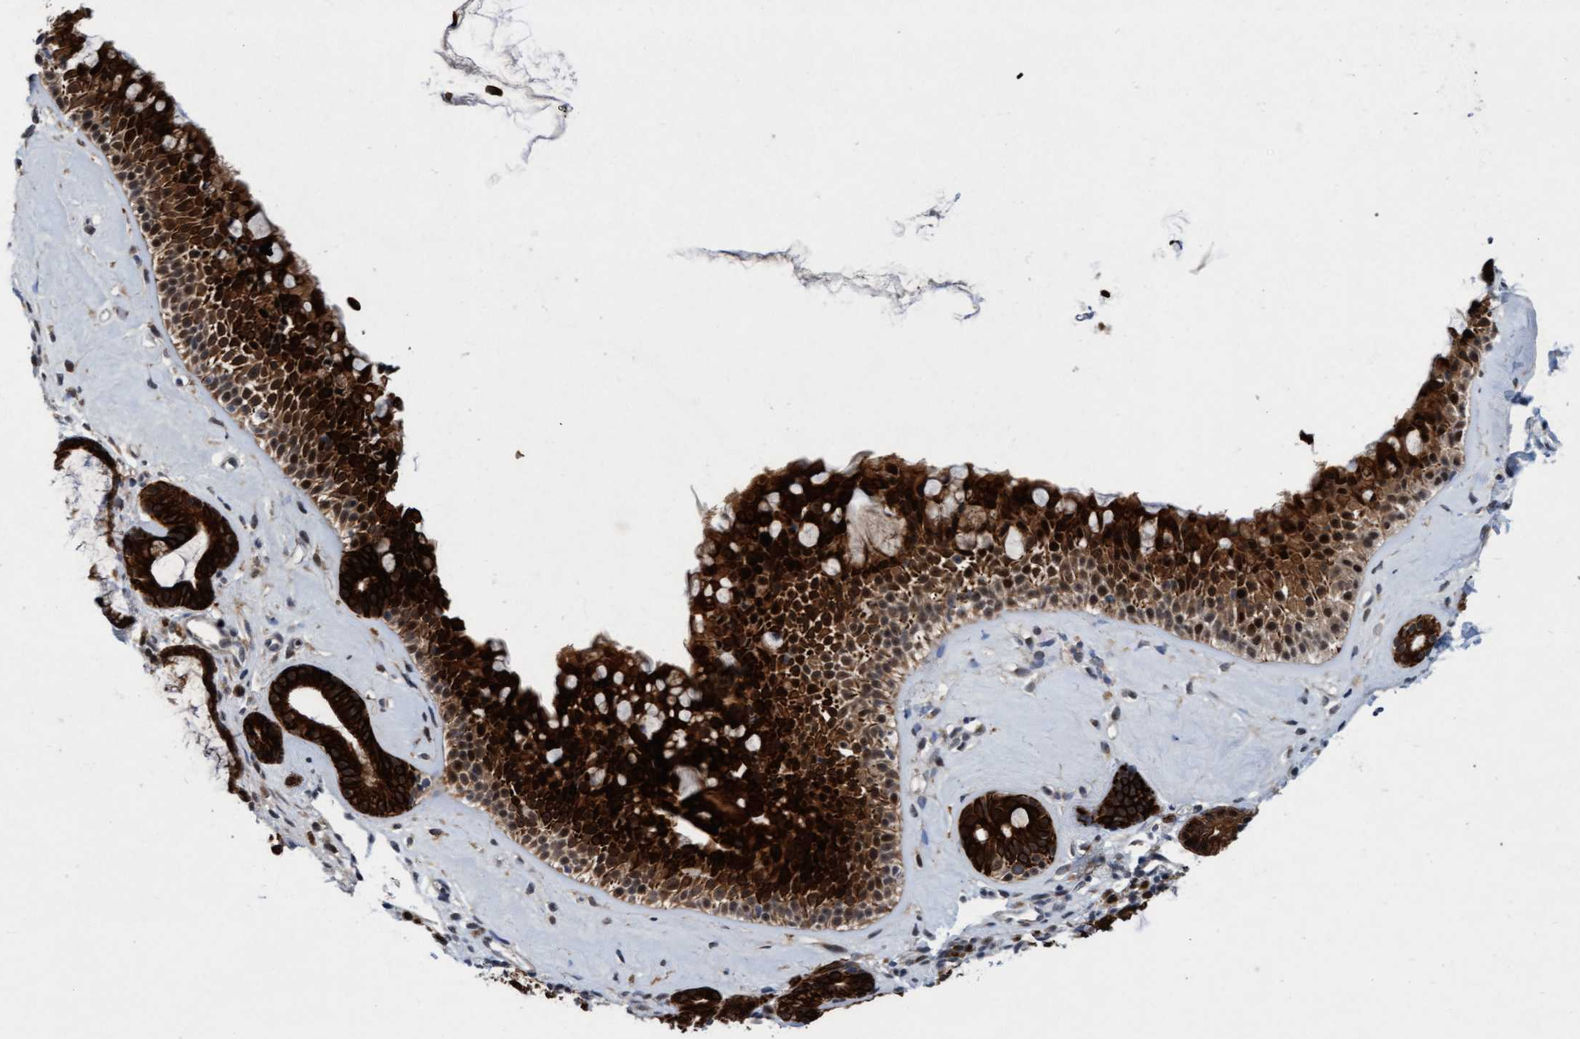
{"staining": {"intensity": "strong", "quantity": ">75%", "location": "cytoplasmic/membranous,nuclear"}, "tissue": "nasopharynx", "cell_type": "Respiratory epithelial cells", "image_type": "normal", "snomed": [{"axis": "morphology", "description": "Normal tissue, NOS"}, {"axis": "topography", "description": "Nasopharynx"}], "caption": "IHC staining of normal nasopharynx, which displays high levels of strong cytoplasmic/membranous,nuclear positivity in approximately >75% of respiratory epithelial cells indicating strong cytoplasmic/membranous,nuclear protein expression. The staining was performed using DAB (brown) for protein detection and nuclei were counterstained in hematoxylin (blue).", "gene": "RAP1GAP2", "patient": {"sex": "female", "age": 42}}